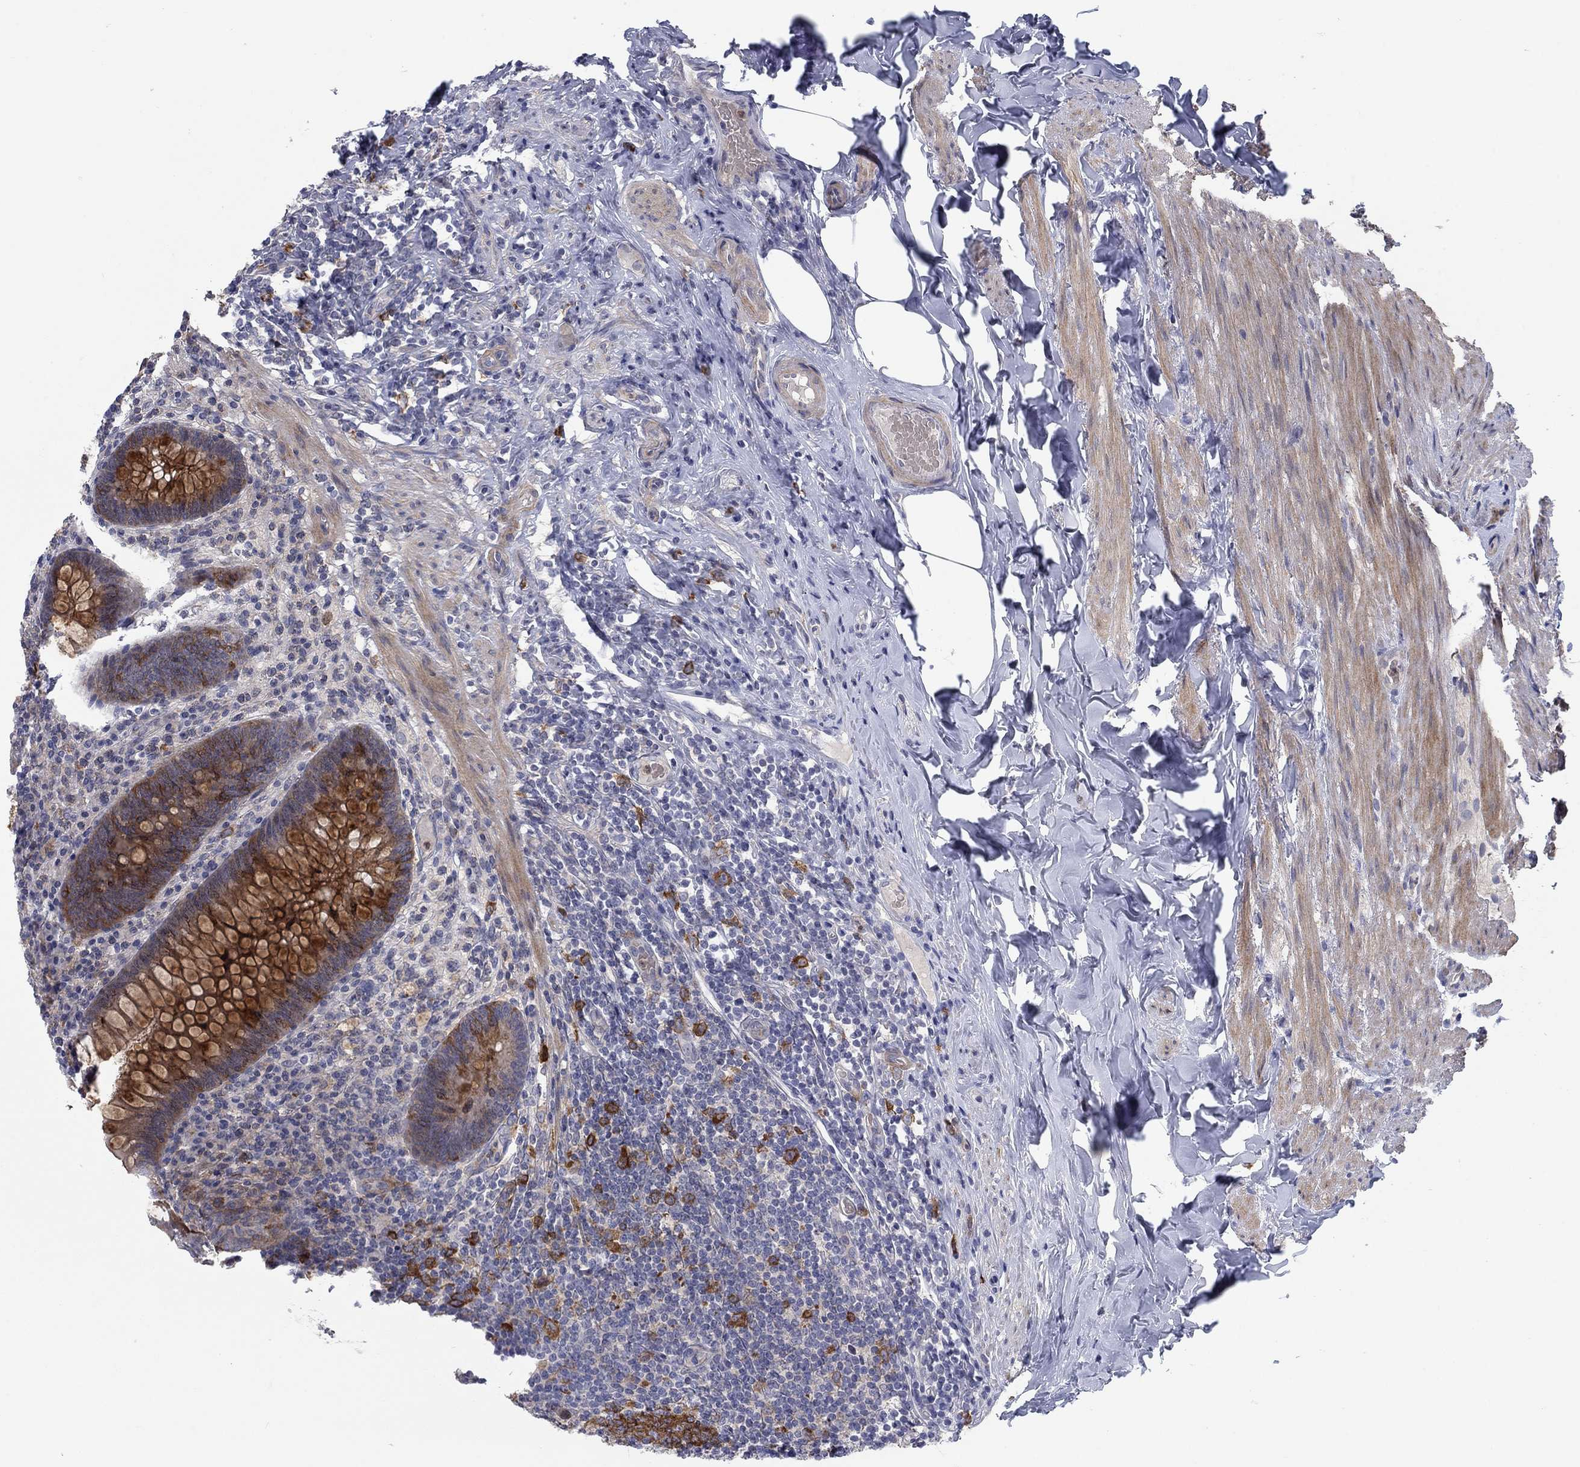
{"staining": {"intensity": "strong", "quantity": "25%-75%", "location": "cytoplasmic/membranous"}, "tissue": "appendix", "cell_type": "Glandular cells", "image_type": "normal", "snomed": [{"axis": "morphology", "description": "Normal tissue, NOS"}, {"axis": "topography", "description": "Appendix"}], "caption": "Immunohistochemistry photomicrograph of unremarkable appendix: appendix stained using immunohistochemistry (IHC) shows high levels of strong protein expression localized specifically in the cytoplasmic/membranous of glandular cells, appearing as a cytoplasmic/membranous brown color.", "gene": "KIF15", "patient": {"sex": "male", "age": 47}}